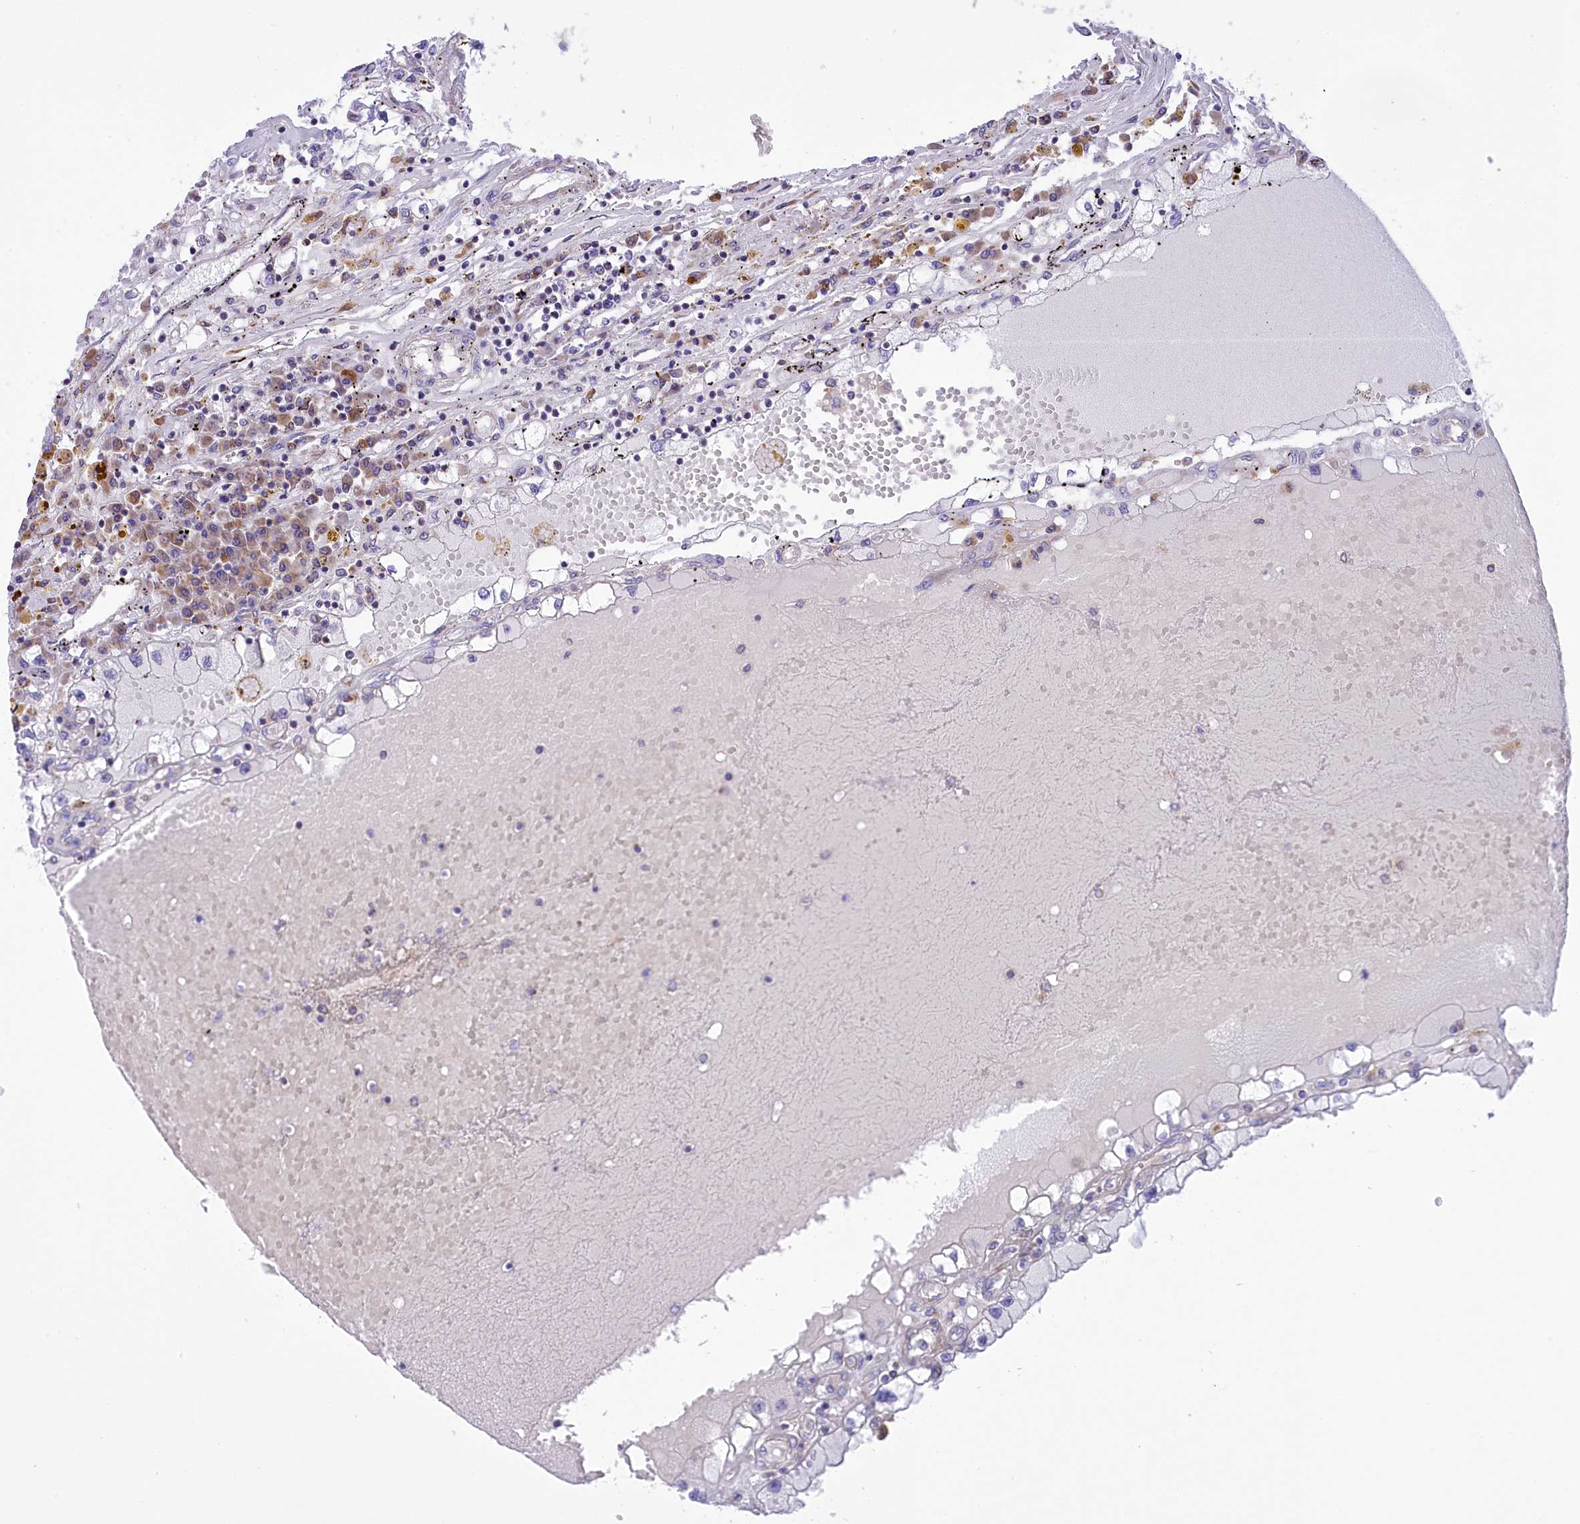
{"staining": {"intensity": "negative", "quantity": "none", "location": "none"}, "tissue": "renal cancer", "cell_type": "Tumor cells", "image_type": "cancer", "snomed": [{"axis": "morphology", "description": "Adenocarcinoma, NOS"}, {"axis": "topography", "description": "Kidney"}], "caption": "Immunohistochemical staining of renal cancer shows no significant expression in tumor cells.", "gene": "CORO7-PAM16", "patient": {"sex": "male", "age": 56}}